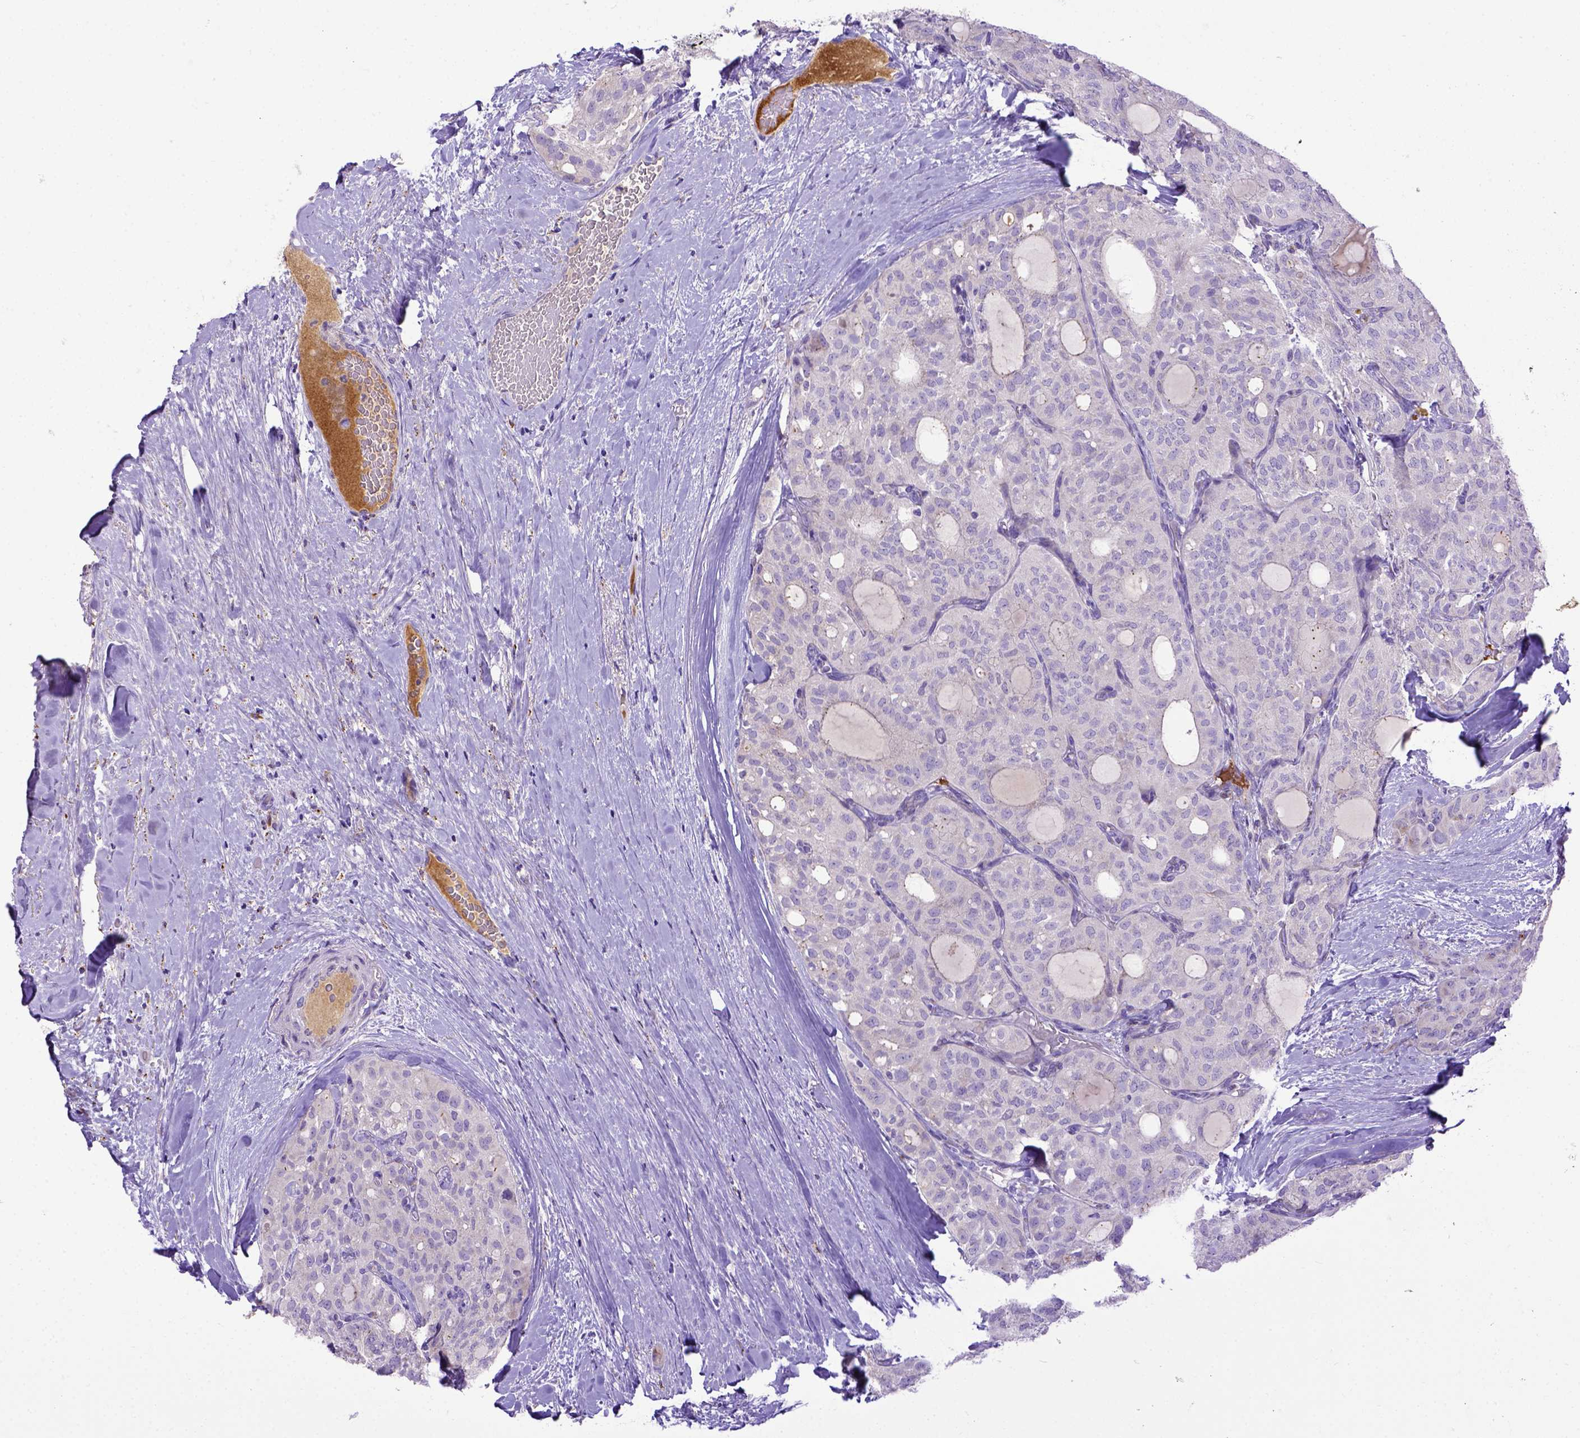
{"staining": {"intensity": "negative", "quantity": "none", "location": "none"}, "tissue": "thyroid cancer", "cell_type": "Tumor cells", "image_type": "cancer", "snomed": [{"axis": "morphology", "description": "Follicular adenoma carcinoma, NOS"}, {"axis": "topography", "description": "Thyroid gland"}], "caption": "This is a photomicrograph of immunohistochemistry staining of thyroid follicular adenoma carcinoma, which shows no staining in tumor cells.", "gene": "CFAP300", "patient": {"sex": "male", "age": 75}}